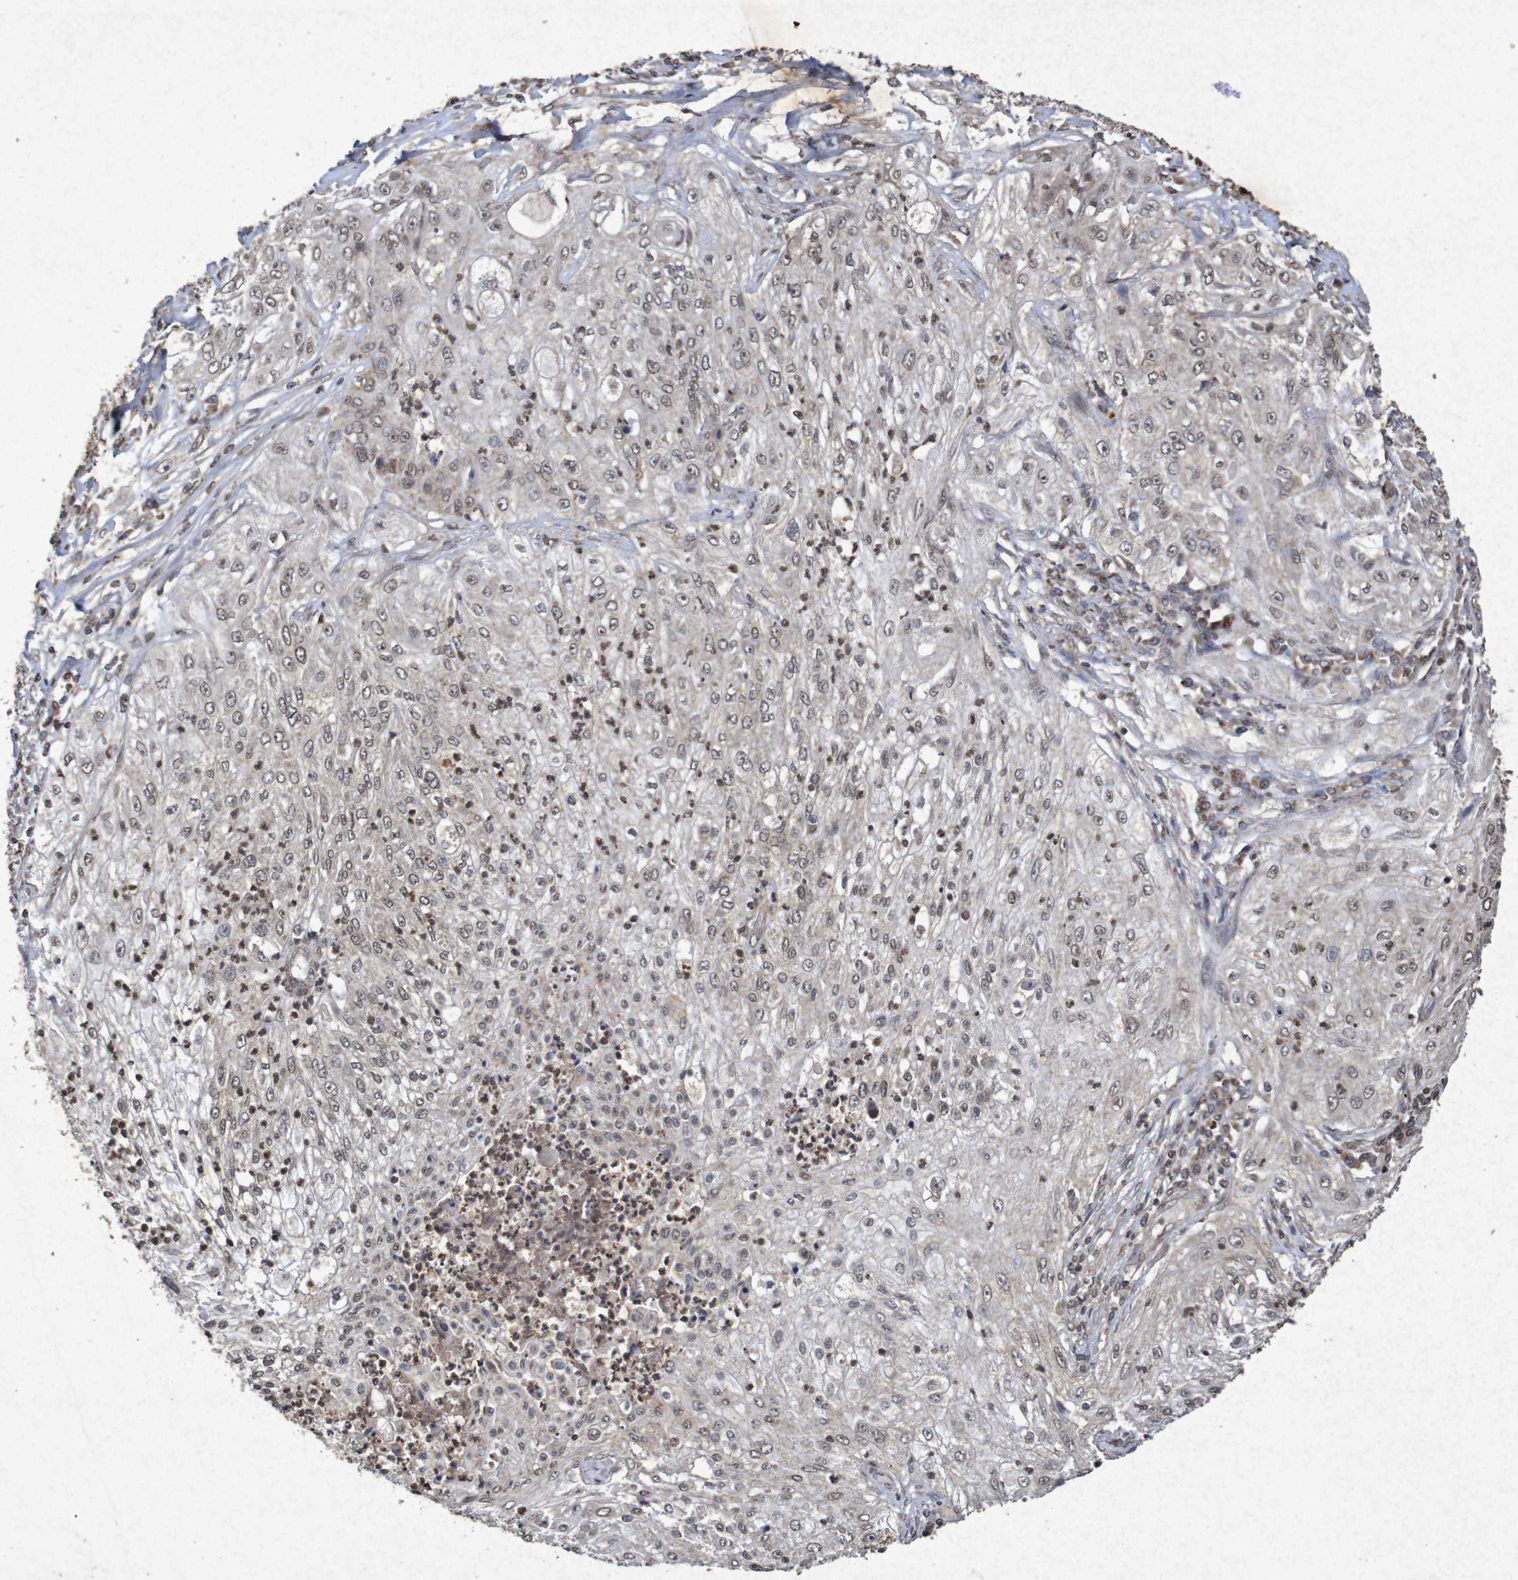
{"staining": {"intensity": "weak", "quantity": ">75%", "location": "cytoplasmic/membranous,nuclear"}, "tissue": "lung cancer", "cell_type": "Tumor cells", "image_type": "cancer", "snomed": [{"axis": "morphology", "description": "Inflammation, NOS"}, {"axis": "morphology", "description": "Squamous cell carcinoma, NOS"}, {"axis": "topography", "description": "Lymph node"}, {"axis": "topography", "description": "Soft tissue"}, {"axis": "topography", "description": "Lung"}], "caption": "Human squamous cell carcinoma (lung) stained with a protein marker exhibits weak staining in tumor cells.", "gene": "GUCY1A2", "patient": {"sex": "male", "age": 66}}